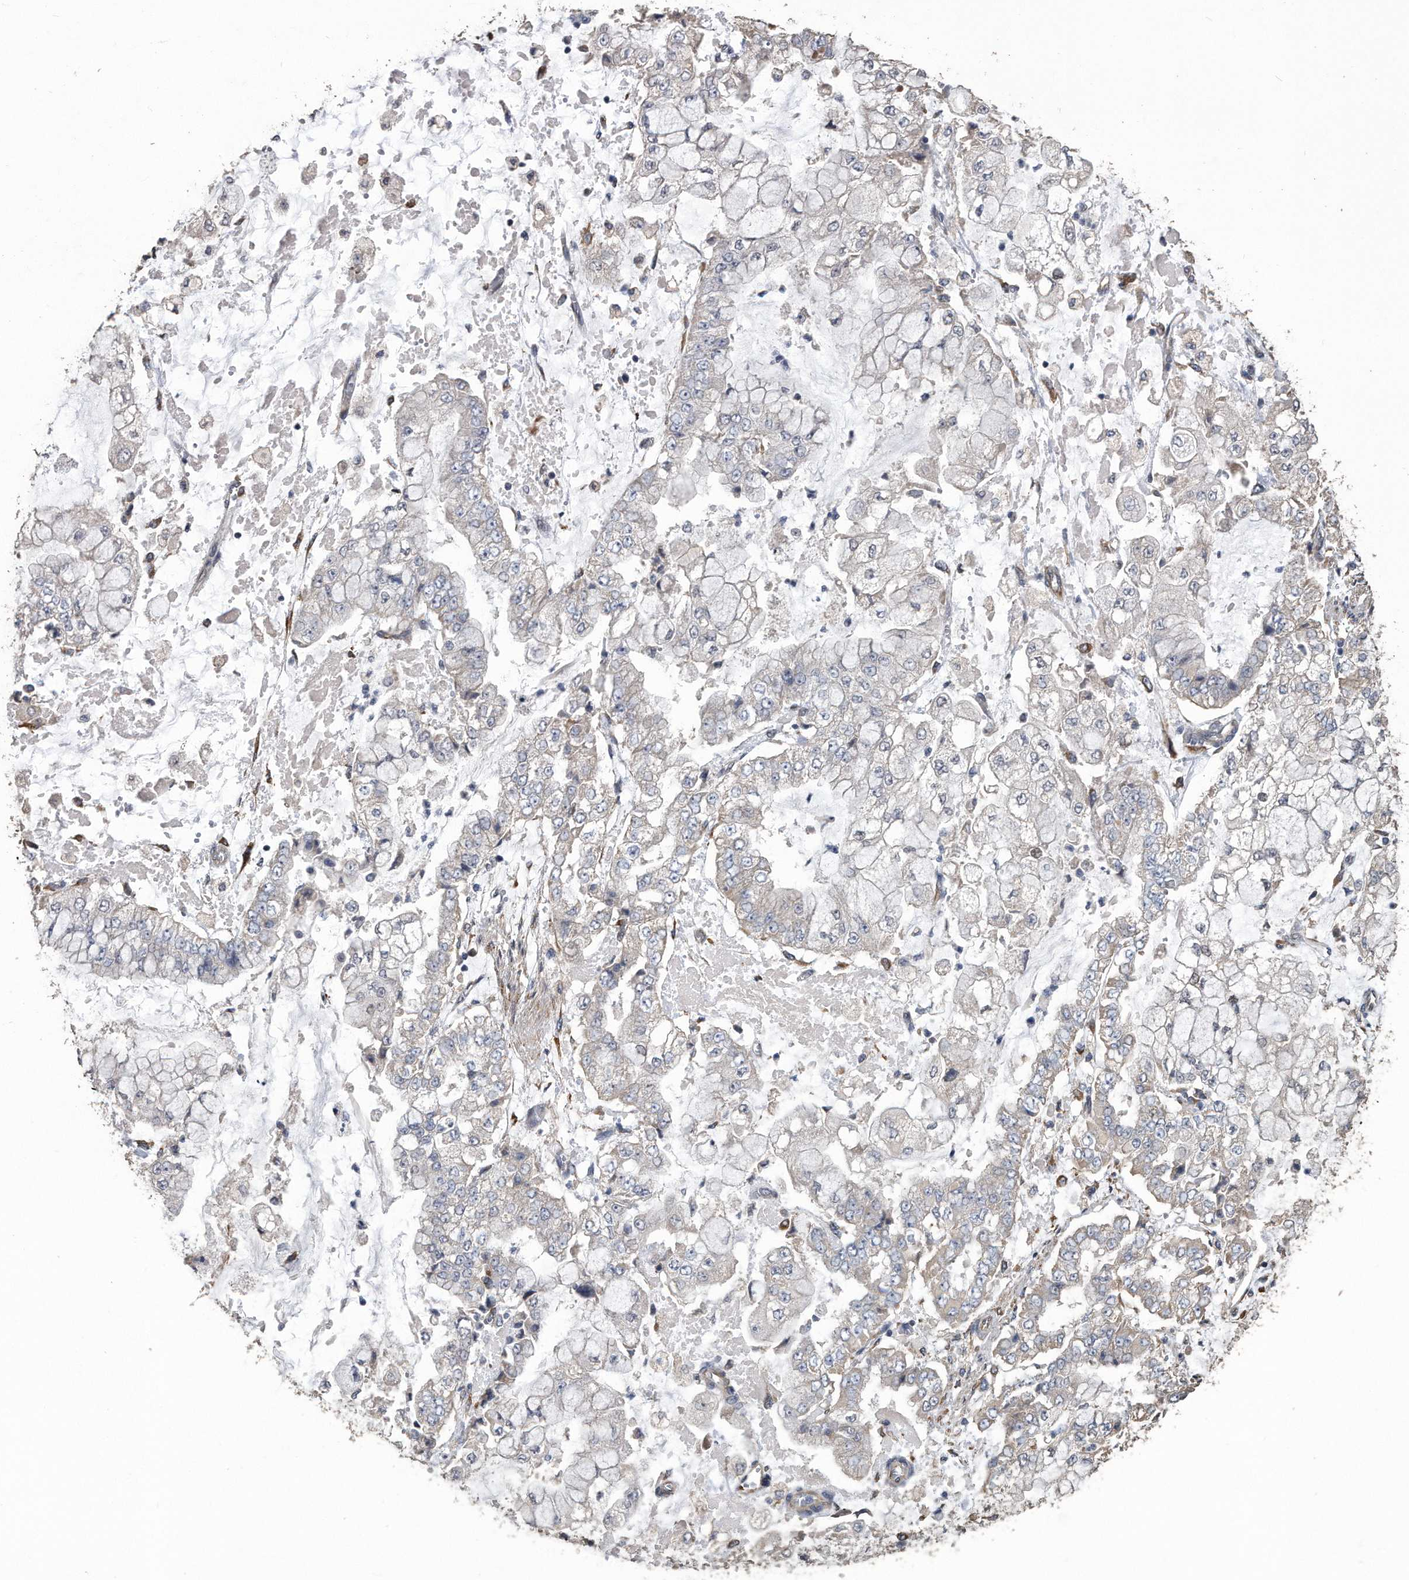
{"staining": {"intensity": "negative", "quantity": "none", "location": "none"}, "tissue": "stomach cancer", "cell_type": "Tumor cells", "image_type": "cancer", "snomed": [{"axis": "morphology", "description": "Adenocarcinoma, NOS"}, {"axis": "topography", "description": "Stomach"}], "caption": "This is an immunohistochemistry (IHC) photomicrograph of stomach adenocarcinoma. There is no expression in tumor cells.", "gene": "PCLO", "patient": {"sex": "male", "age": 76}}